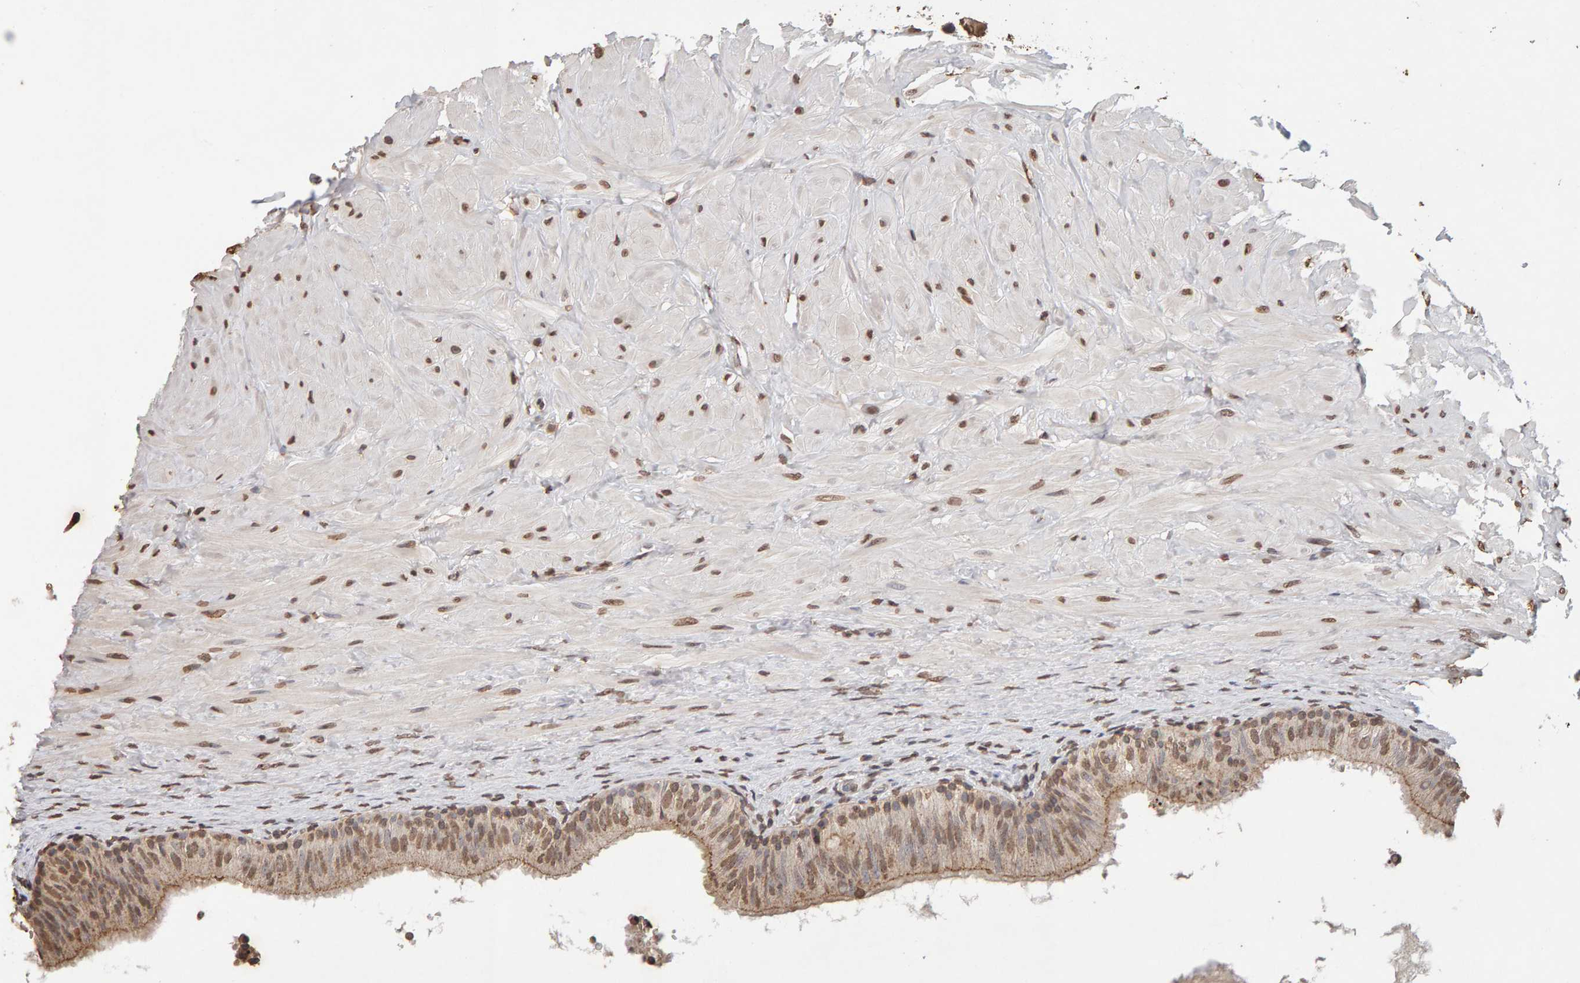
{"staining": {"intensity": "moderate", "quantity": ">75%", "location": "cytoplasmic/membranous,nuclear"}, "tissue": "epididymis", "cell_type": "Glandular cells", "image_type": "normal", "snomed": [{"axis": "morphology", "description": "Normal tissue, NOS"}, {"axis": "topography", "description": "Soft tissue"}, {"axis": "topography", "description": "Epididymis"}], "caption": "Immunohistochemical staining of normal epididymis exhibits medium levels of moderate cytoplasmic/membranous,nuclear staining in approximately >75% of glandular cells. (DAB (3,3'-diaminobenzidine) IHC, brown staining for protein, blue staining for nuclei).", "gene": "DNAJB5", "patient": {"sex": "male", "age": 26}}